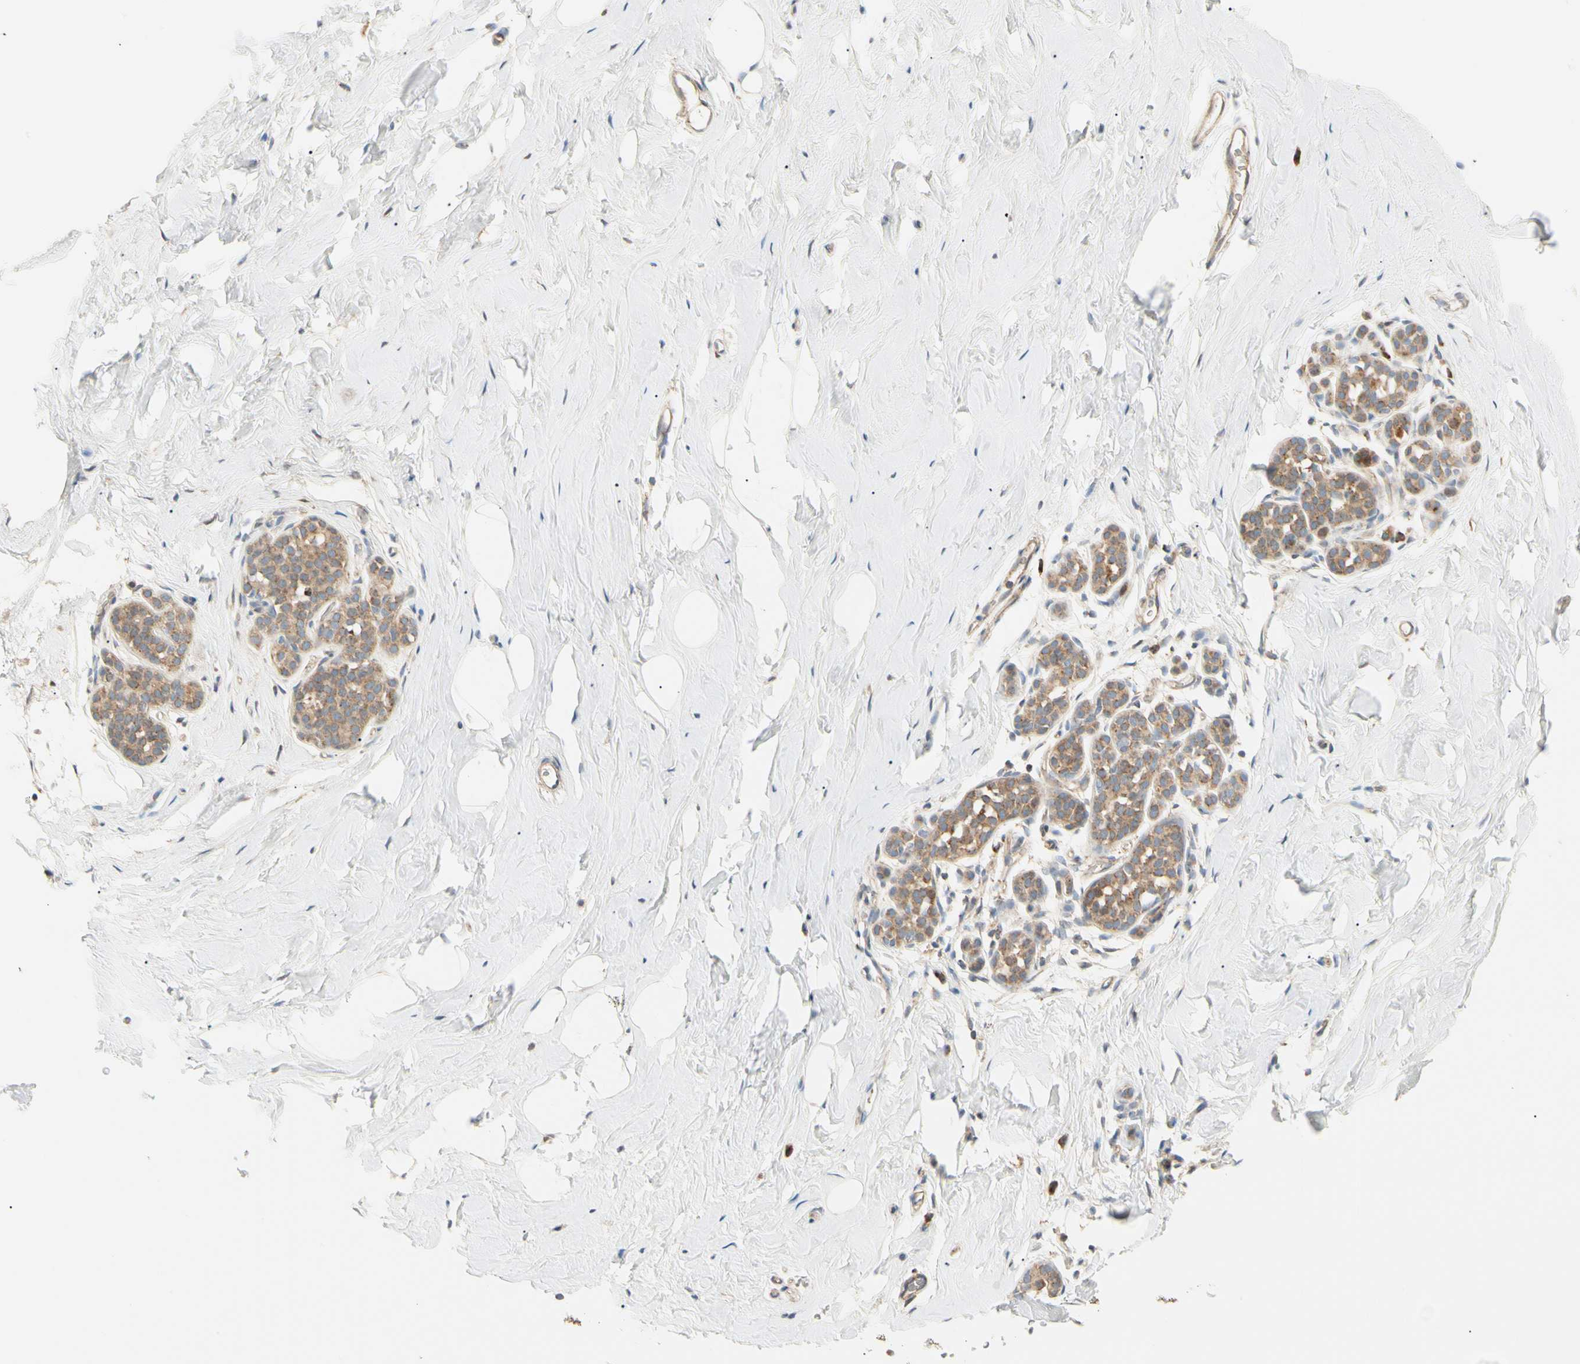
{"staining": {"intensity": "negative", "quantity": "none", "location": "none"}, "tissue": "breast", "cell_type": "Adipocytes", "image_type": "normal", "snomed": [{"axis": "morphology", "description": "Normal tissue, NOS"}, {"axis": "topography", "description": "Breast"}], "caption": "Adipocytes show no significant protein positivity in unremarkable breast. The staining is performed using DAB brown chromogen with nuclei counter-stained in using hematoxylin.", "gene": "TBC1D10A", "patient": {"sex": "female", "age": 75}}